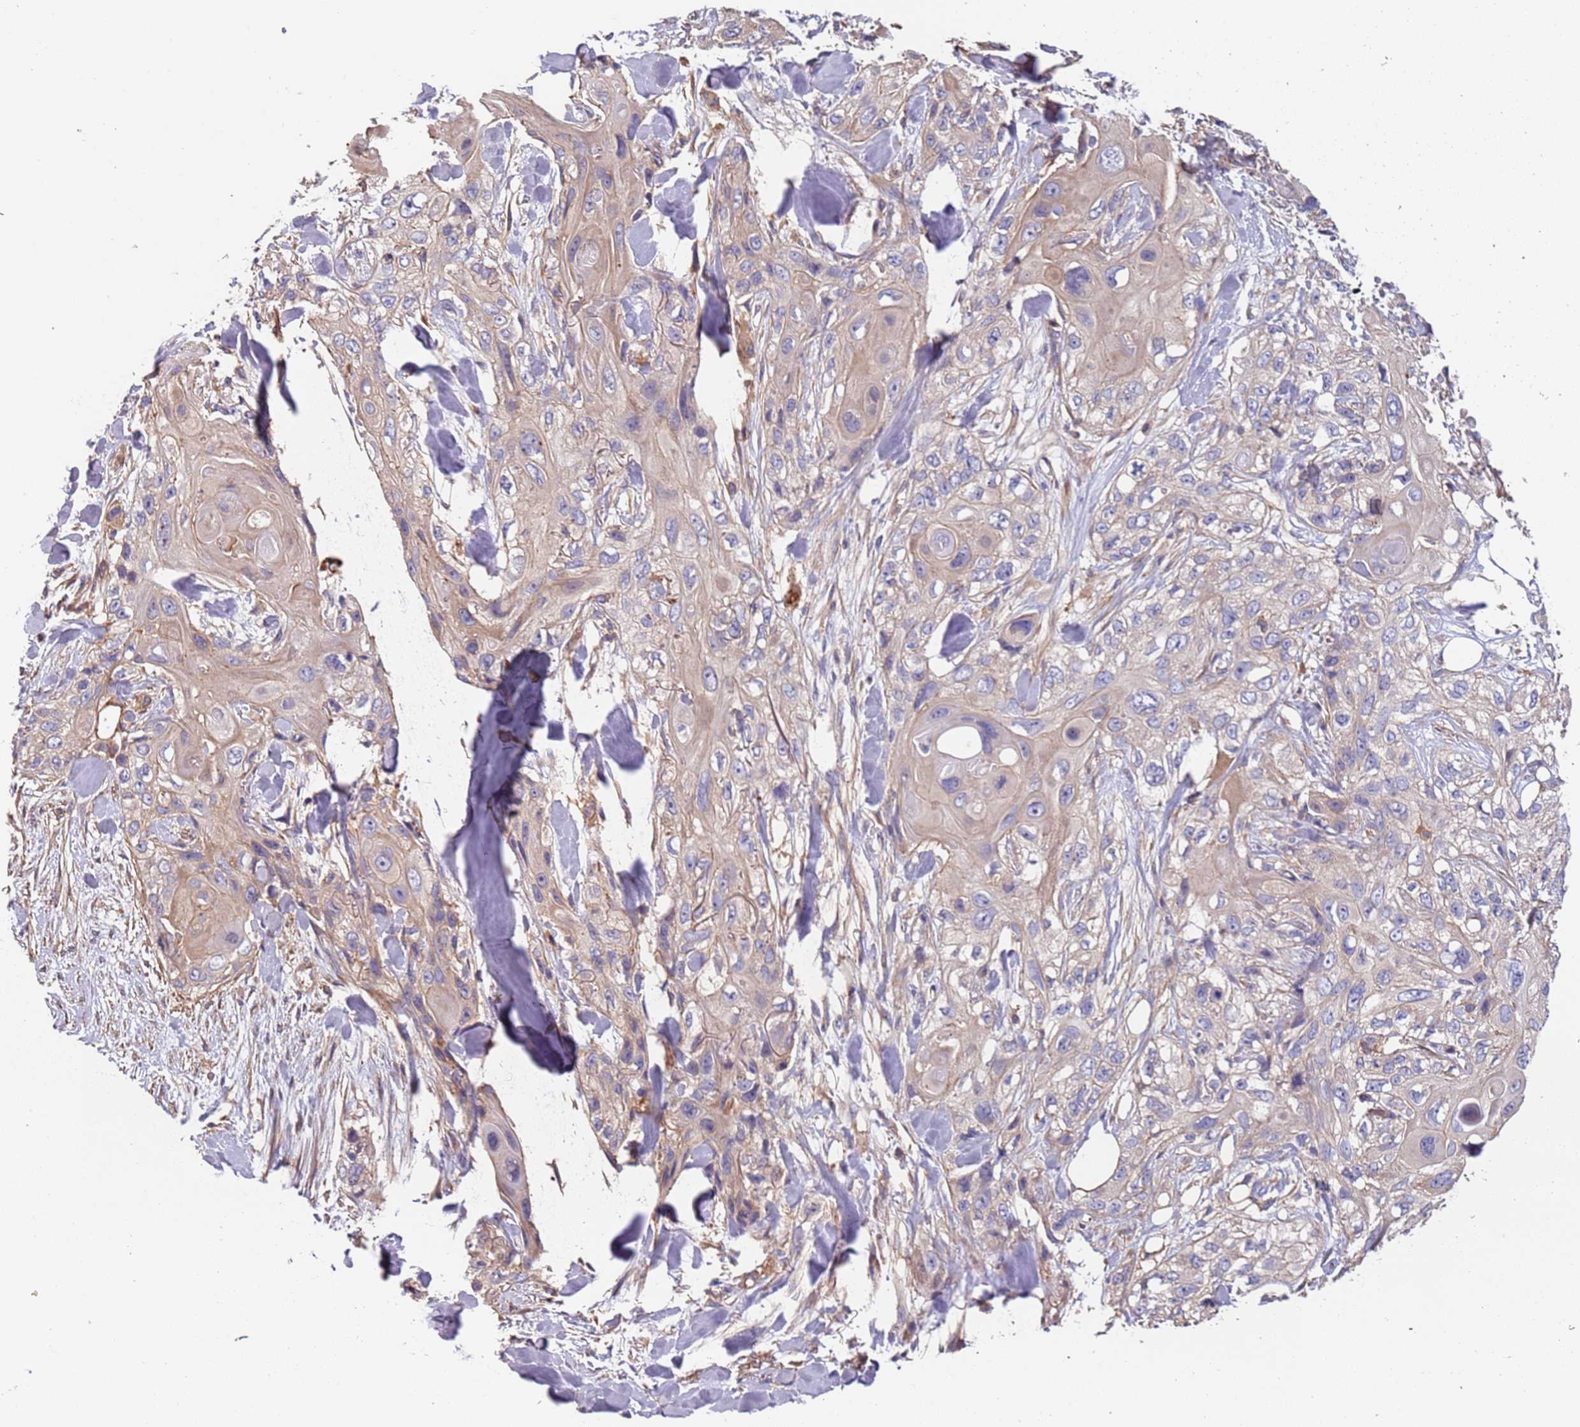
{"staining": {"intensity": "weak", "quantity": "25%-75%", "location": "cytoplasmic/membranous"}, "tissue": "skin cancer", "cell_type": "Tumor cells", "image_type": "cancer", "snomed": [{"axis": "morphology", "description": "Normal tissue, NOS"}, {"axis": "morphology", "description": "Squamous cell carcinoma, NOS"}, {"axis": "topography", "description": "Skin"}], "caption": "Tumor cells exhibit low levels of weak cytoplasmic/membranous expression in approximately 25%-75% of cells in human squamous cell carcinoma (skin).", "gene": "SYT4", "patient": {"sex": "male", "age": 72}}